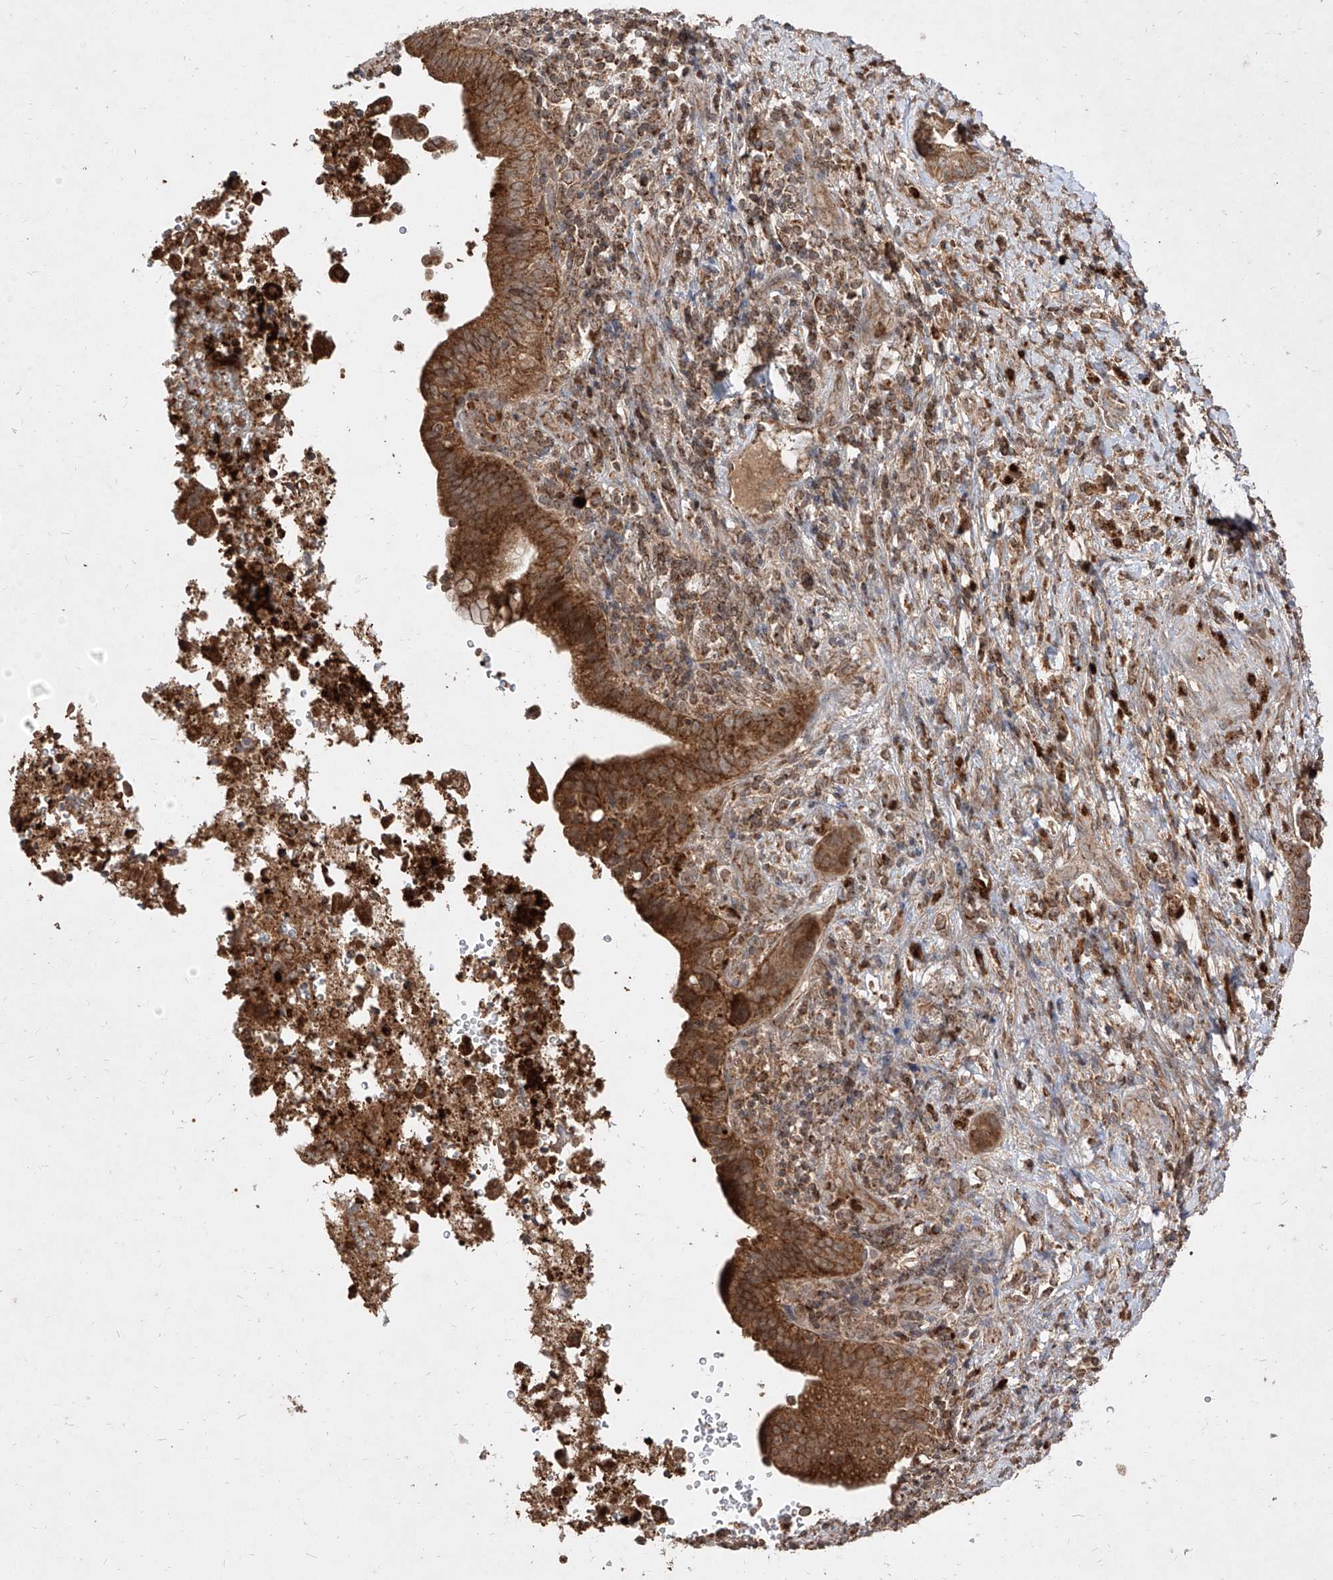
{"staining": {"intensity": "strong", "quantity": ">75%", "location": "cytoplasmic/membranous"}, "tissue": "liver cancer", "cell_type": "Tumor cells", "image_type": "cancer", "snomed": [{"axis": "morphology", "description": "Cholangiocarcinoma"}, {"axis": "topography", "description": "Liver"}], "caption": "Immunohistochemistry histopathology image of neoplastic tissue: human cholangiocarcinoma (liver) stained using IHC demonstrates high levels of strong protein expression localized specifically in the cytoplasmic/membranous of tumor cells, appearing as a cytoplasmic/membranous brown color.", "gene": "AIM2", "patient": {"sex": "female", "age": 54}}